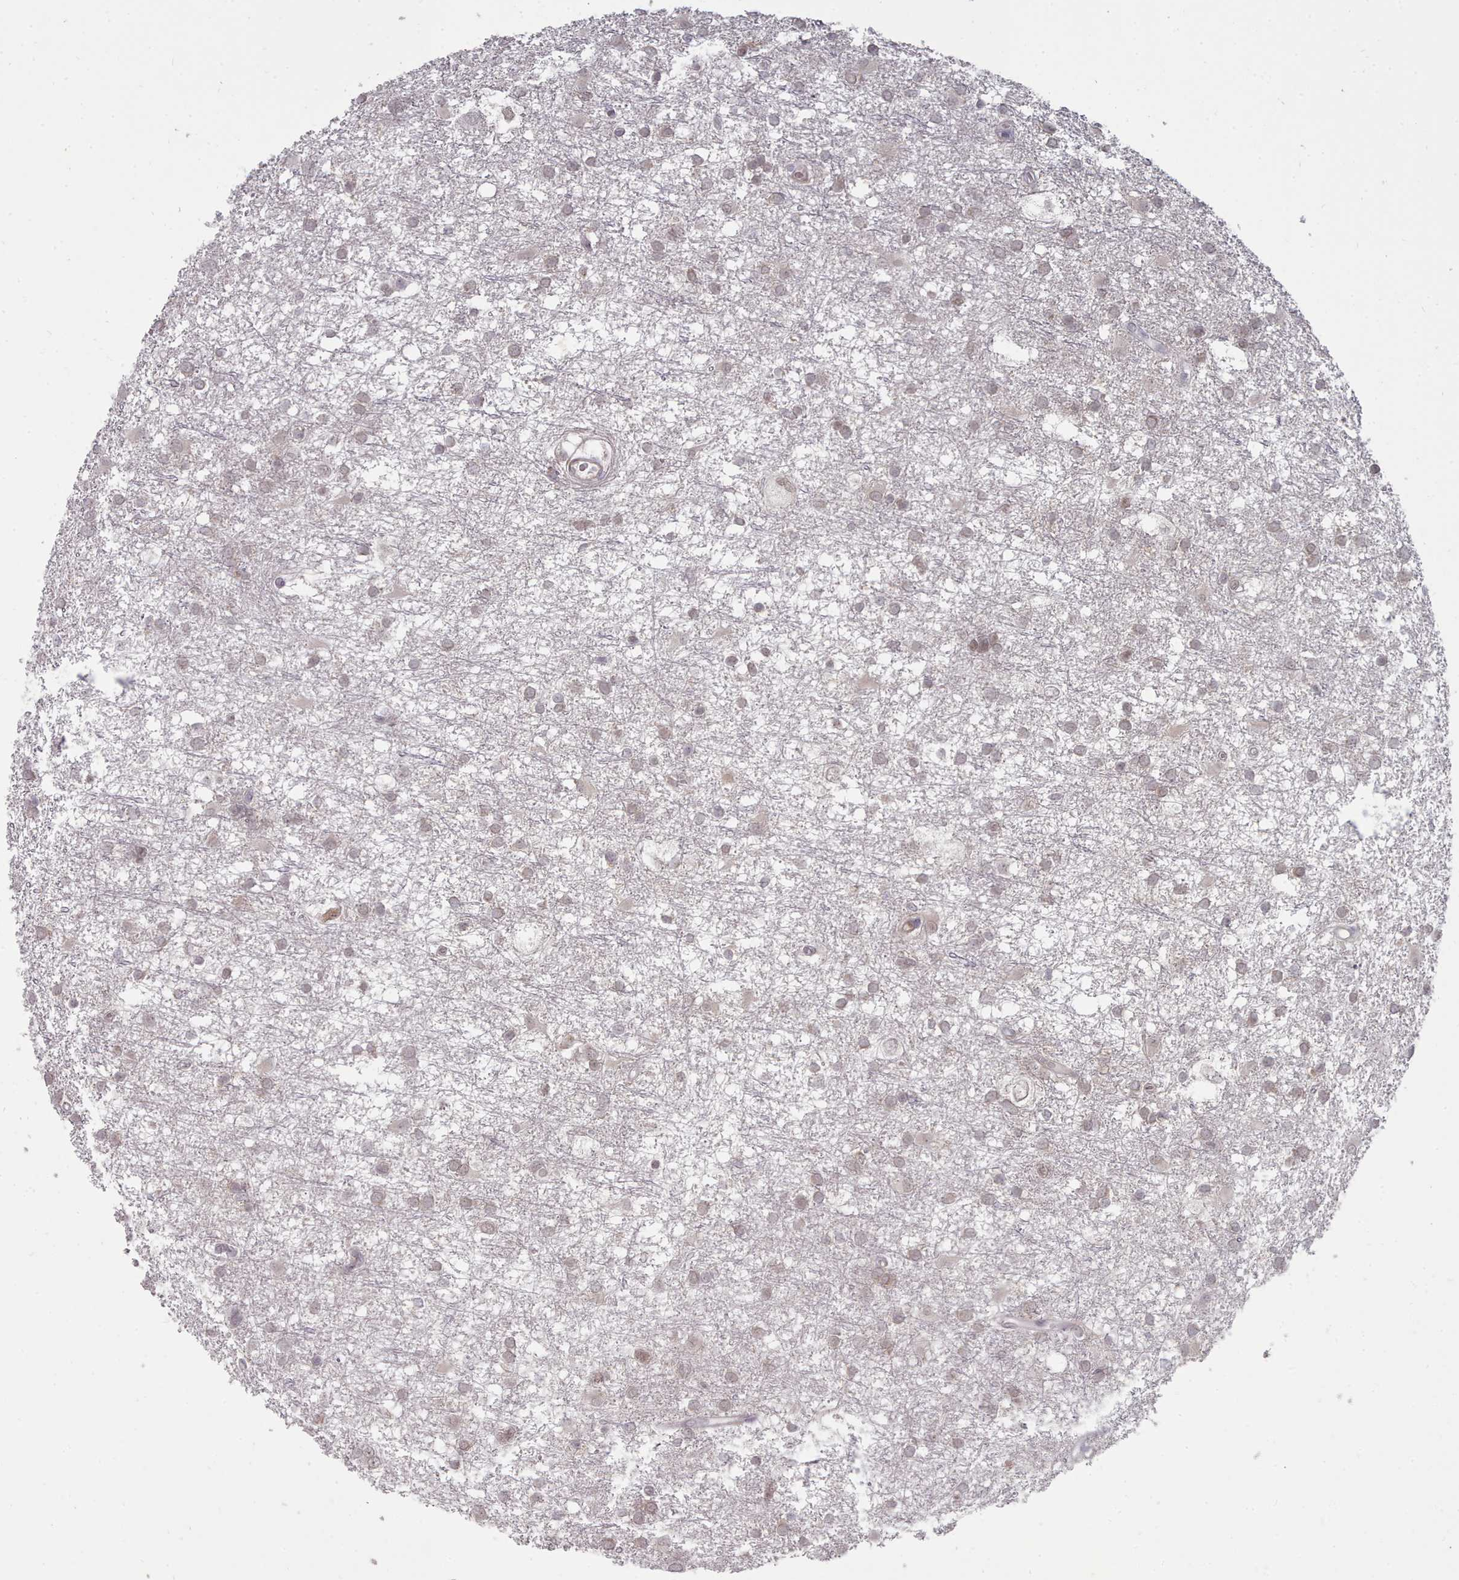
{"staining": {"intensity": "weak", "quantity": "25%-75%", "location": "cytoplasmic/membranous"}, "tissue": "glioma", "cell_type": "Tumor cells", "image_type": "cancer", "snomed": [{"axis": "morphology", "description": "Glioma, malignant, High grade"}, {"axis": "topography", "description": "Brain"}], "caption": "An image of human glioma stained for a protein exhibits weak cytoplasmic/membranous brown staining in tumor cells. Using DAB (brown) and hematoxylin (blue) stains, captured at high magnification using brightfield microscopy.", "gene": "GINS1", "patient": {"sex": "male", "age": 61}}